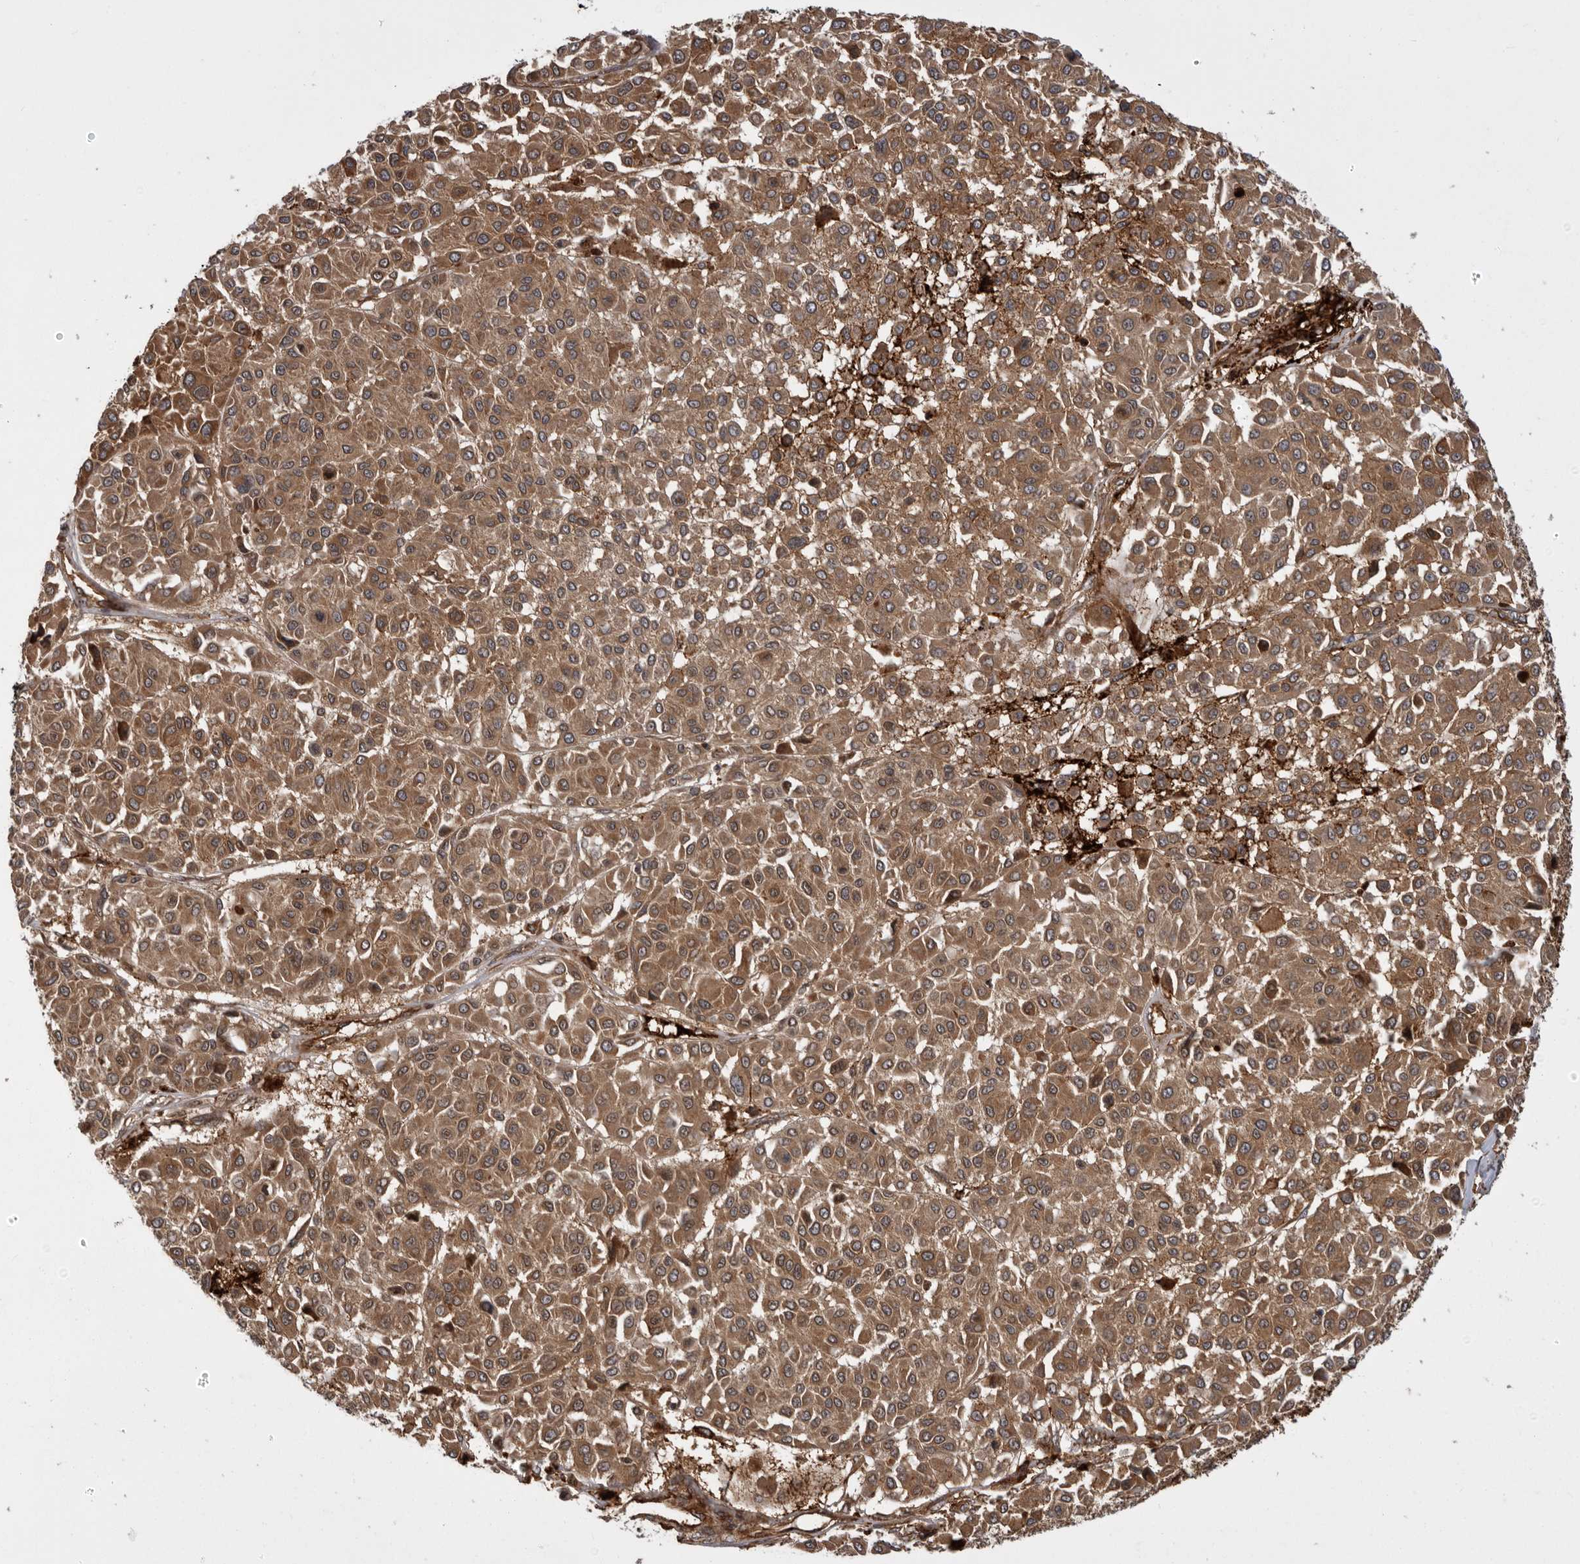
{"staining": {"intensity": "moderate", "quantity": ">75%", "location": "cytoplasmic/membranous"}, "tissue": "melanoma", "cell_type": "Tumor cells", "image_type": "cancer", "snomed": [{"axis": "morphology", "description": "Malignant melanoma, Metastatic site"}, {"axis": "topography", "description": "Soft tissue"}], "caption": "IHC of human melanoma shows medium levels of moderate cytoplasmic/membranous positivity in about >75% of tumor cells.", "gene": "DHDDS", "patient": {"sex": "male", "age": 41}}